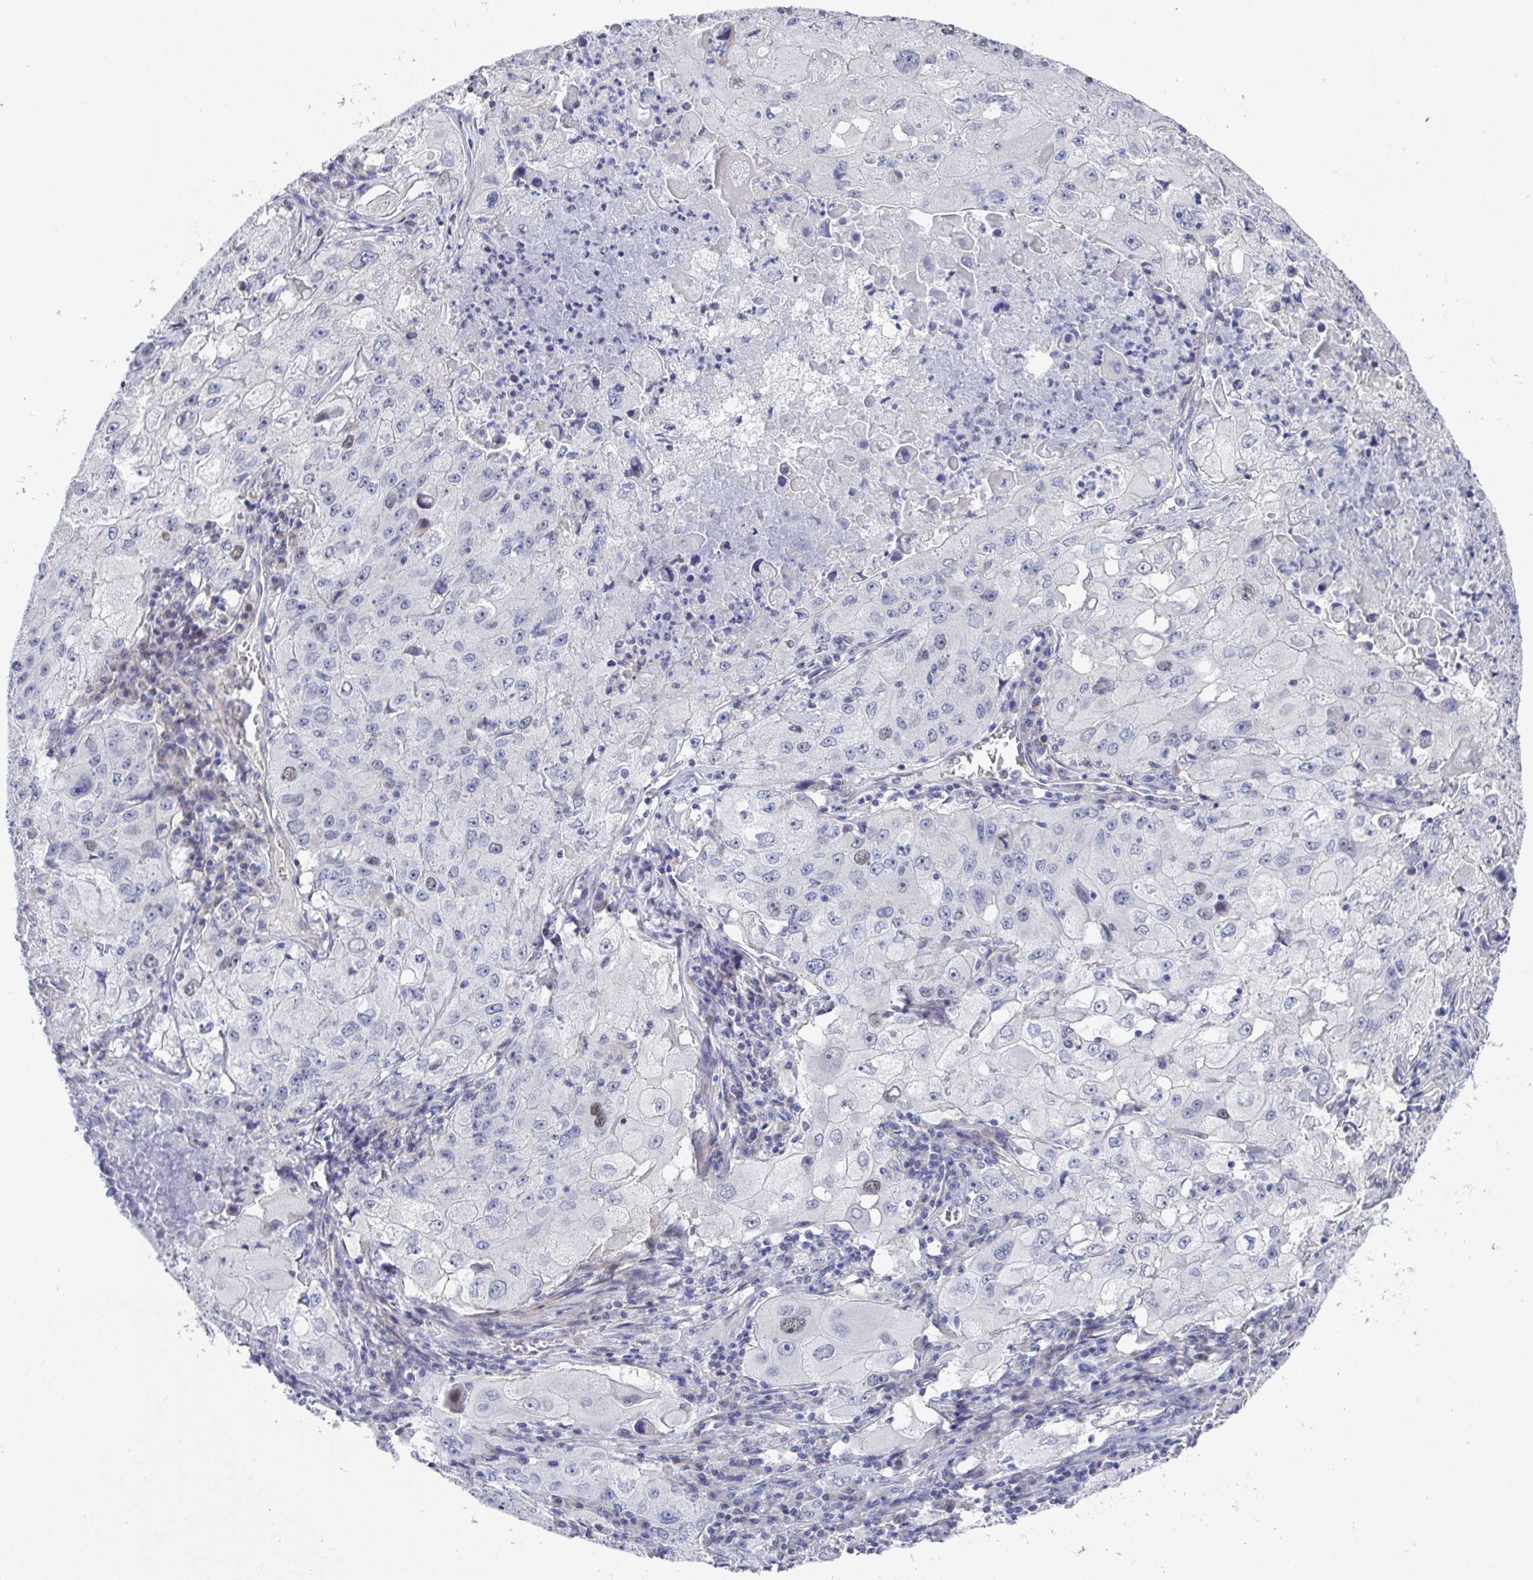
{"staining": {"intensity": "weak", "quantity": "<25%", "location": "nuclear"}, "tissue": "lung cancer", "cell_type": "Tumor cells", "image_type": "cancer", "snomed": [{"axis": "morphology", "description": "Squamous cell carcinoma, NOS"}, {"axis": "topography", "description": "Lung"}], "caption": "DAB immunohistochemical staining of human lung cancer shows no significant expression in tumor cells.", "gene": "ATP5F1C", "patient": {"sex": "male", "age": 63}}